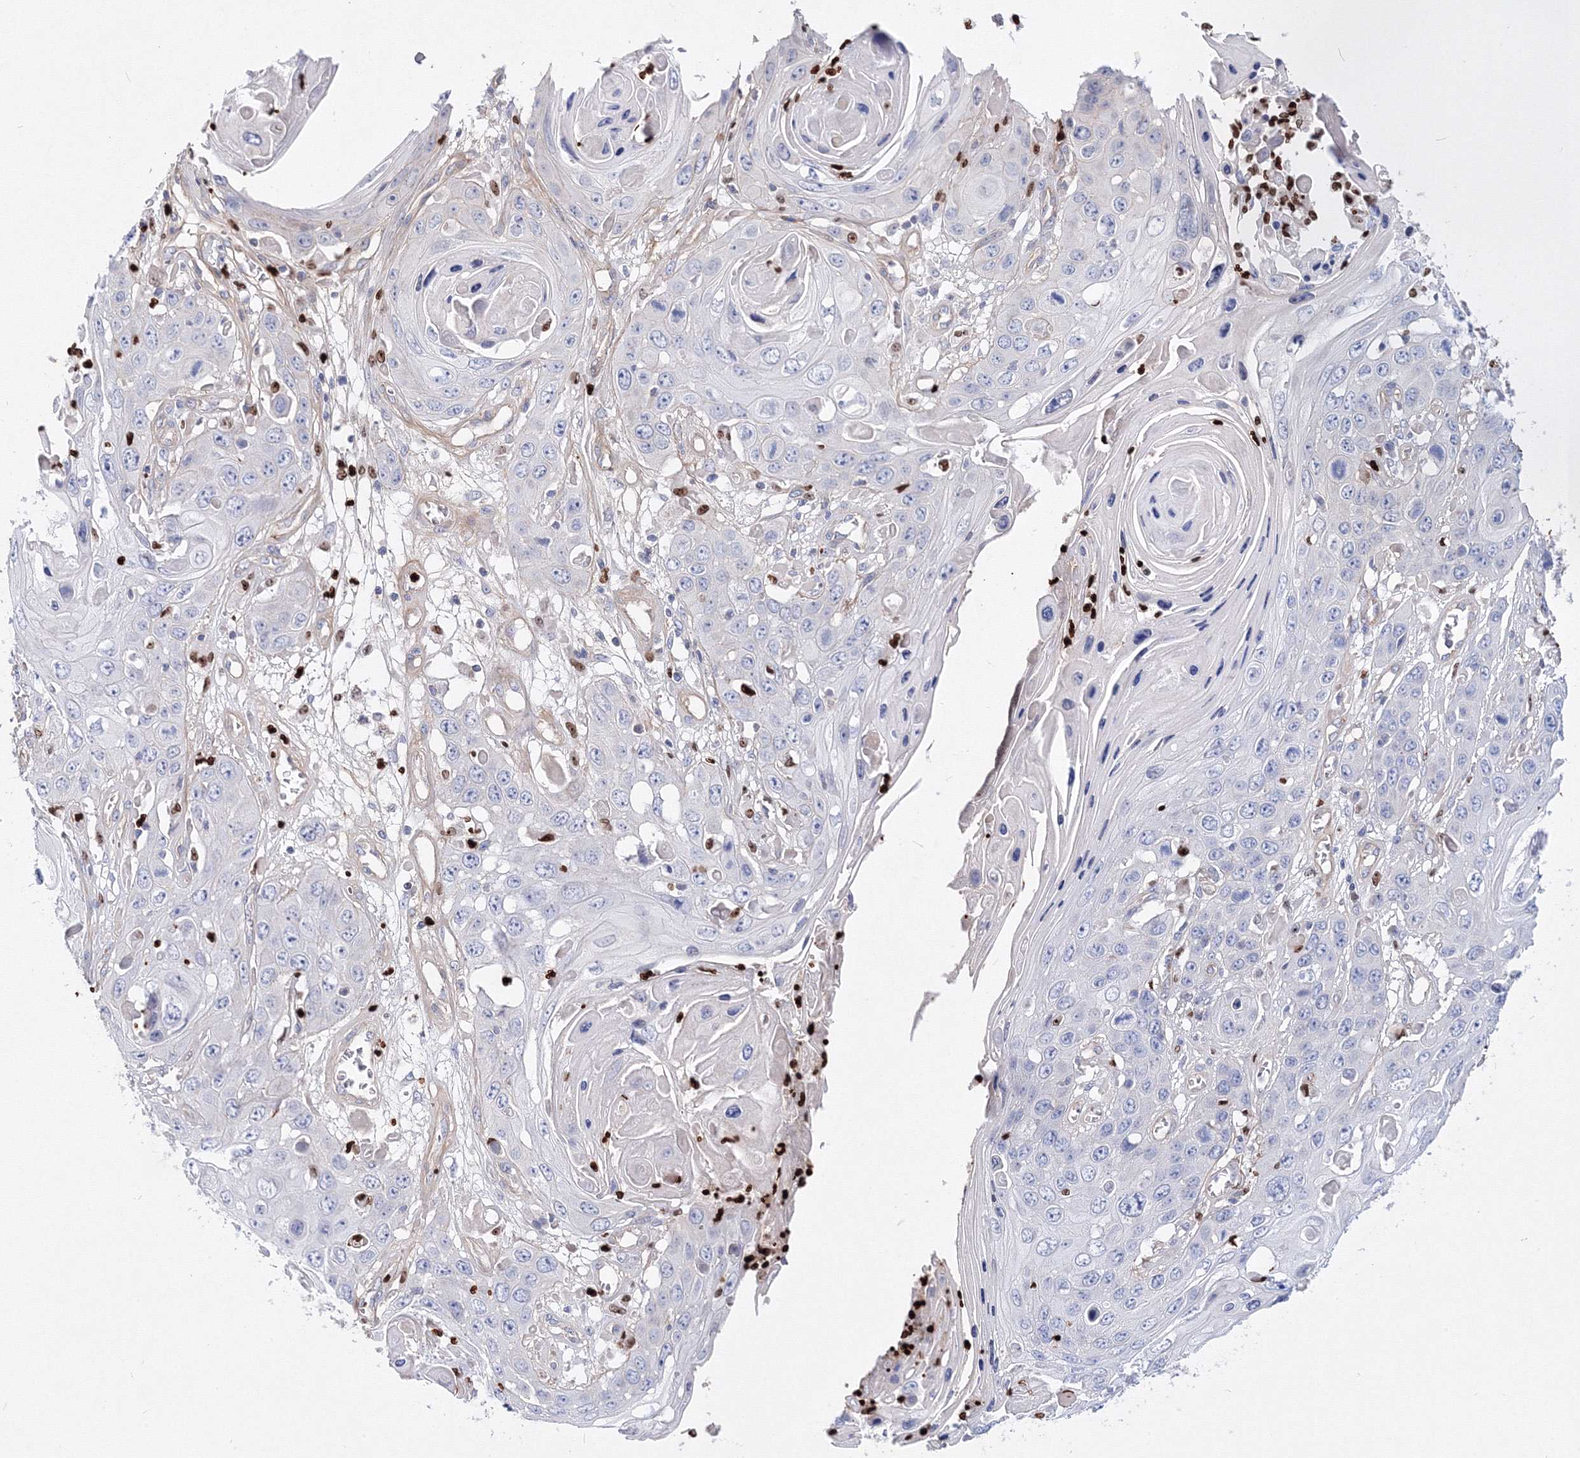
{"staining": {"intensity": "negative", "quantity": "none", "location": "none"}, "tissue": "skin cancer", "cell_type": "Tumor cells", "image_type": "cancer", "snomed": [{"axis": "morphology", "description": "Squamous cell carcinoma, NOS"}, {"axis": "topography", "description": "Skin"}], "caption": "Immunohistochemical staining of human skin squamous cell carcinoma displays no significant positivity in tumor cells.", "gene": "C11orf52", "patient": {"sex": "male", "age": 55}}